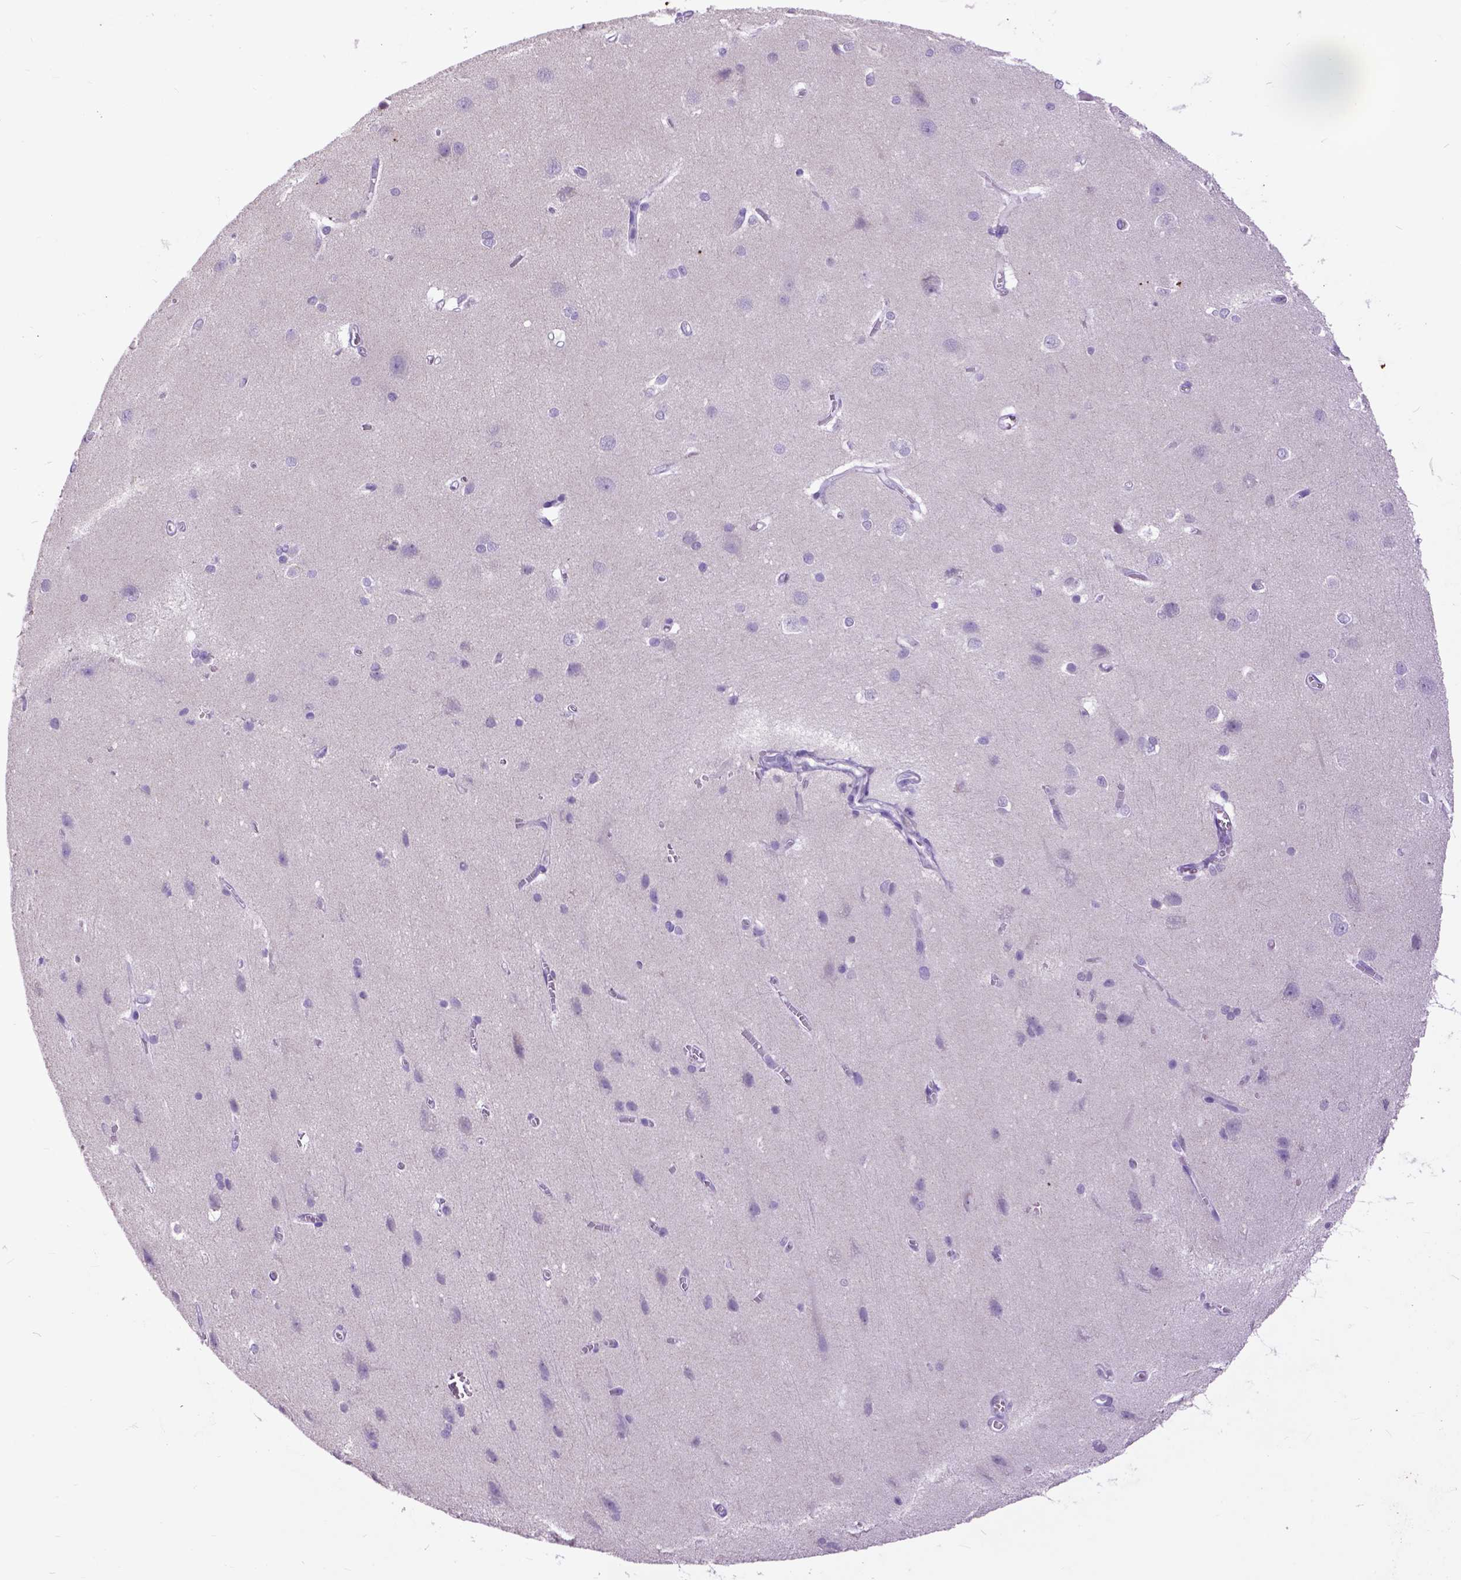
{"staining": {"intensity": "negative", "quantity": "none", "location": "none"}, "tissue": "cerebral cortex", "cell_type": "Endothelial cells", "image_type": "normal", "snomed": [{"axis": "morphology", "description": "Normal tissue, NOS"}, {"axis": "topography", "description": "Cerebral cortex"}], "caption": "An image of human cerebral cortex is negative for staining in endothelial cells. (DAB immunohistochemistry (IHC) visualized using brightfield microscopy, high magnification).", "gene": "RAB25", "patient": {"sex": "male", "age": 37}}